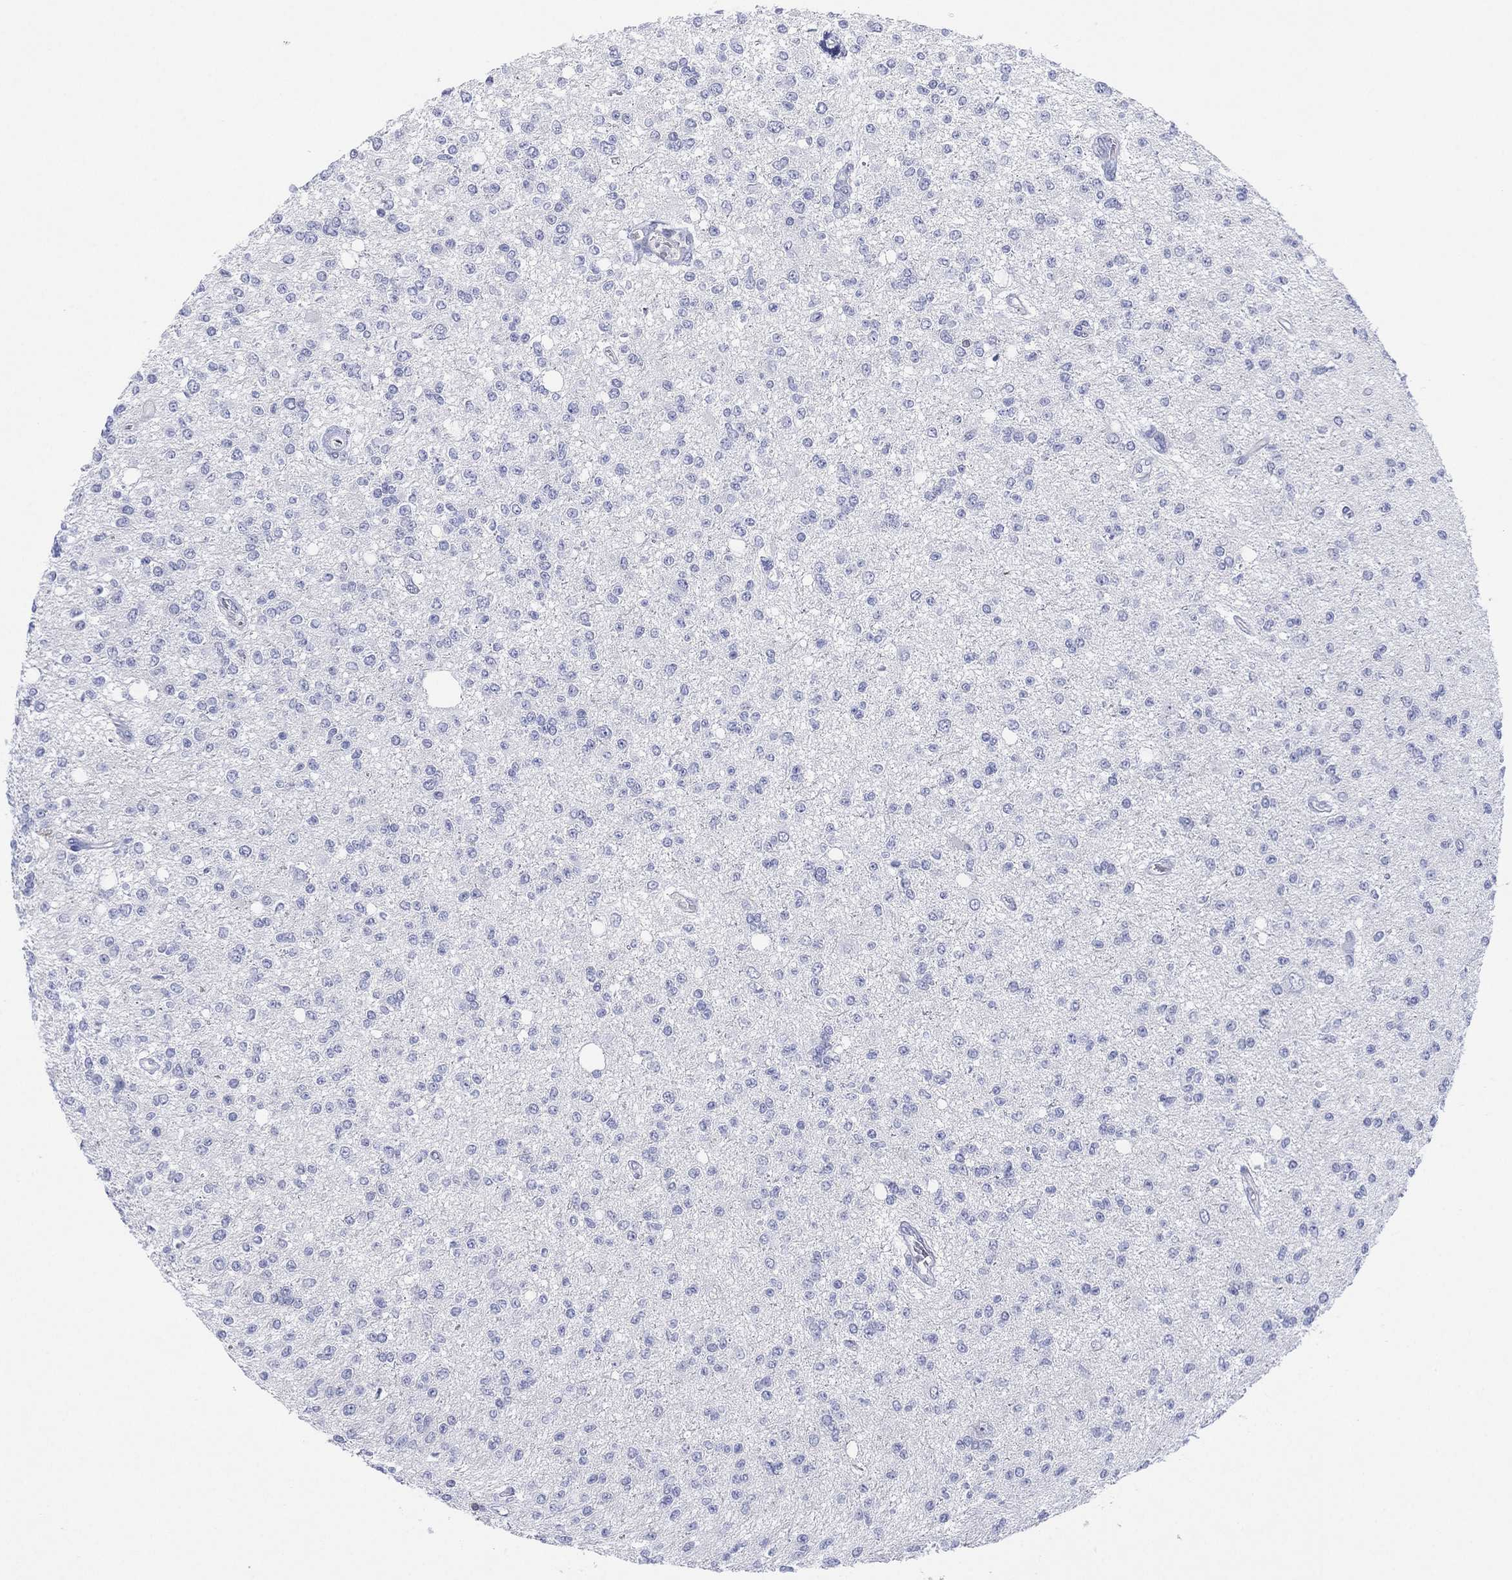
{"staining": {"intensity": "negative", "quantity": "none", "location": "none"}, "tissue": "glioma", "cell_type": "Tumor cells", "image_type": "cancer", "snomed": [{"axis": "morphology", "description": "Glioma, malignant, Low grade"}, {"axis": "topography", "description": "Brain"}], "caption": "Tumor cells are negative for brown protein staining in malignant glioma (low-grade).", "gene": "SEPTIN1", "patient": {"sex": "male", "age": 67}}